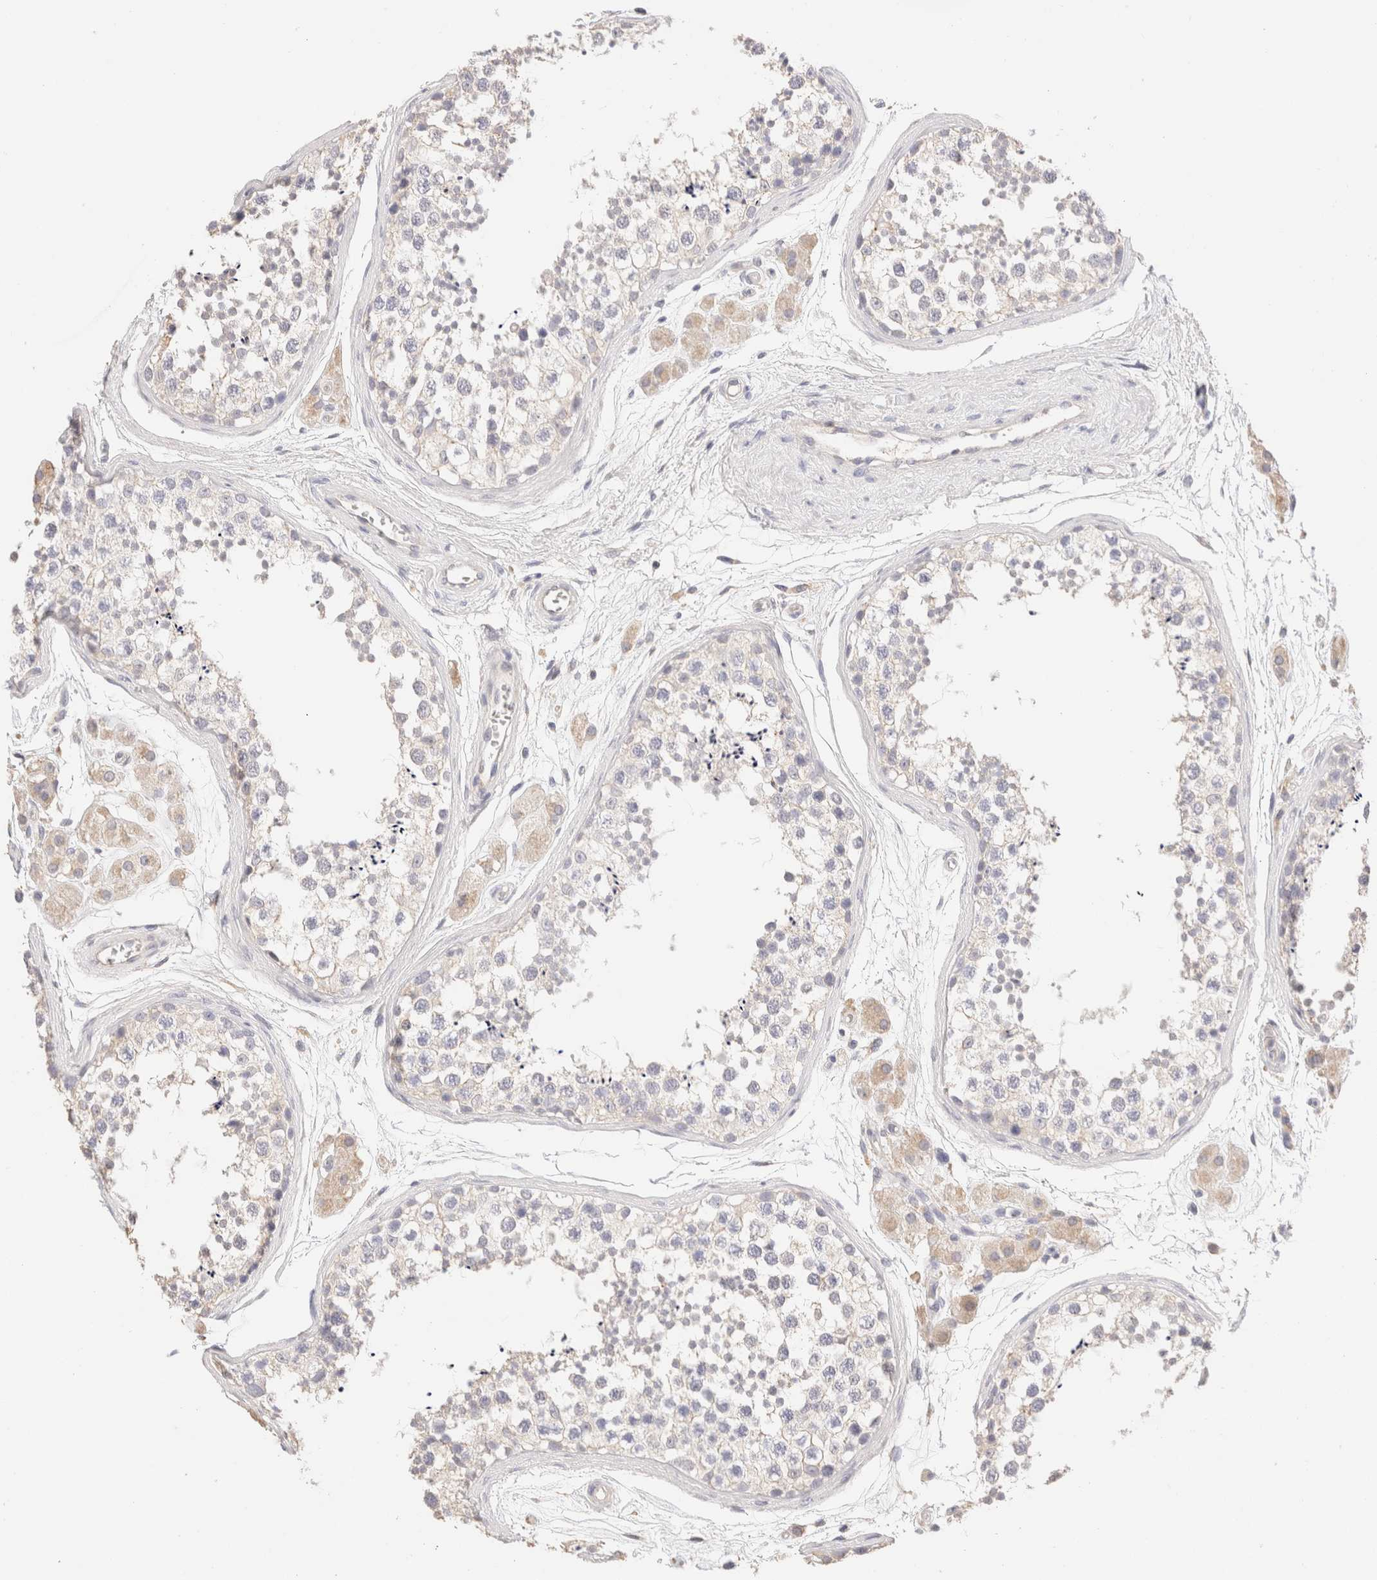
{"staining": {"intensity": "negative", "quantity": "none", "location": "none"}, "tissue": "testis", "cell_type": "Cells in seminiferous ducts", "image_type": "normal", "snomed": [{"axis": "morphology", "description": "Normal tissue, NOS"}, {"axis": "topography", "description": "Testis"}], "caption": "Protein analysis of normal testis displays no significant expression in cells in seminiferous ducts.", "gene": "SCGB2A2", "patient": {"sex": "male", "age": 56}}